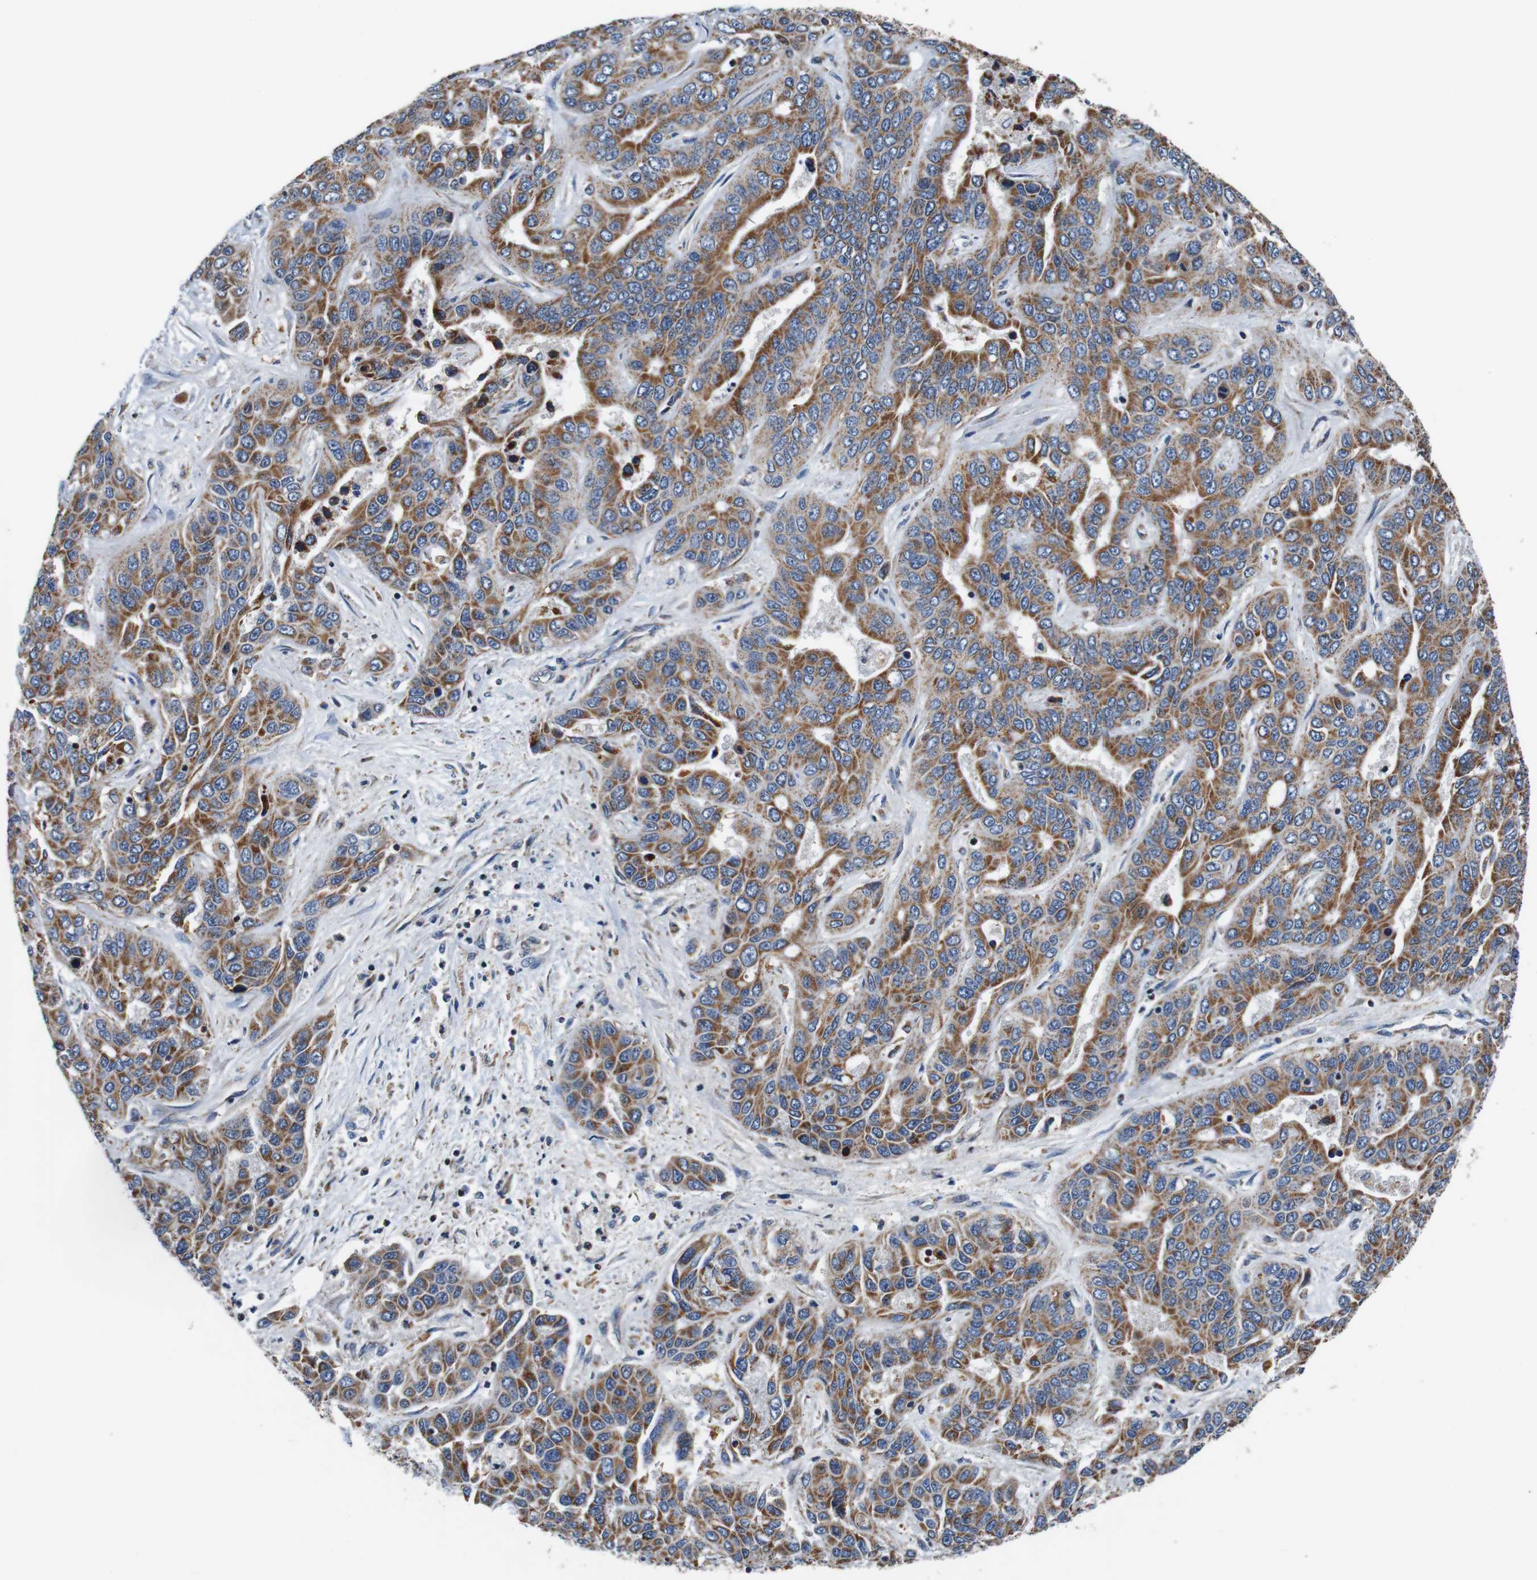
{"staining": {"intensity": "moderate", "quantity": ">75%", "location": "cytoplasmic/membranous"}, "tissue": "liver cancer", "cell_type": "Tumor cells", "image_type": "cancer", "snomed": [{"axis": "morphology", "description": "Cholangiocarcinoma"}, {"axis": "topography", "description": "Liver"}], "caption": "A photomicrograph showing moderate cytoplasmic/membranous positivity in approximately >75% of tumor cells in liver cancer, as visualized by brown immunohistochemical staining.", "gene": "LRP4", "patient": {"sex": "female", "age": 52}}